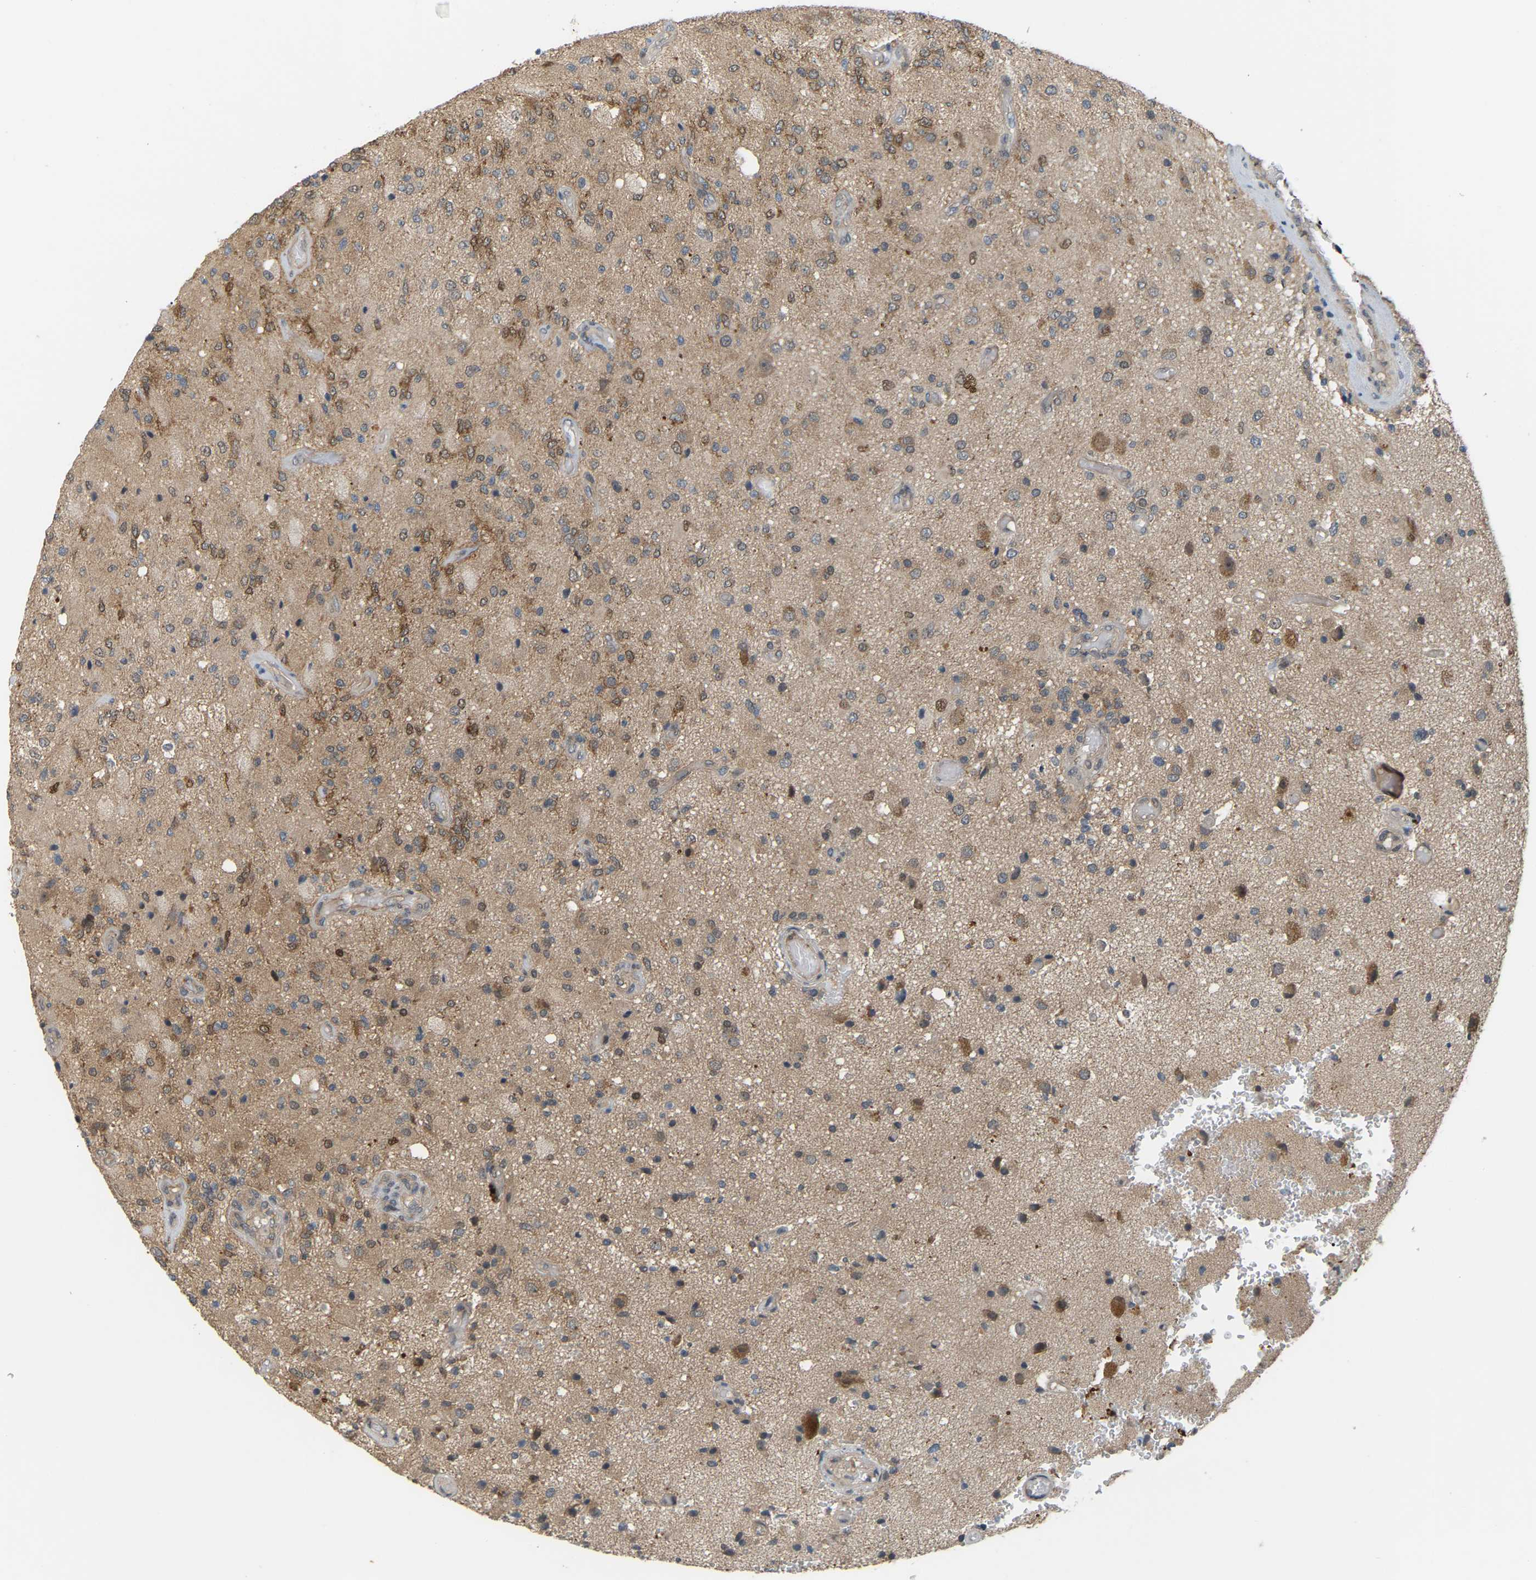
{"staining": {"intensity": "moderate", "quantity": ">75%", "location": "cytoplasmic/membranous"}, "tissue": "glioma", "cell_type": "Tumor cells", "image_type": "cancer", "snomed": [{"axis": "morphology", "description": "Normal tissue, NOS"}, {"axis": "morphology", "description": "Glioma, malignant, High grade"}, {"axis": "topography", "description": "Cerebral cortex"}], "caption": "A brown stain shows moderate cytoplasmic/membranous staining of a protein in human glioma tumor cells.", "gene": "CROT", "patient": {"sex": "male", "age": 77}}